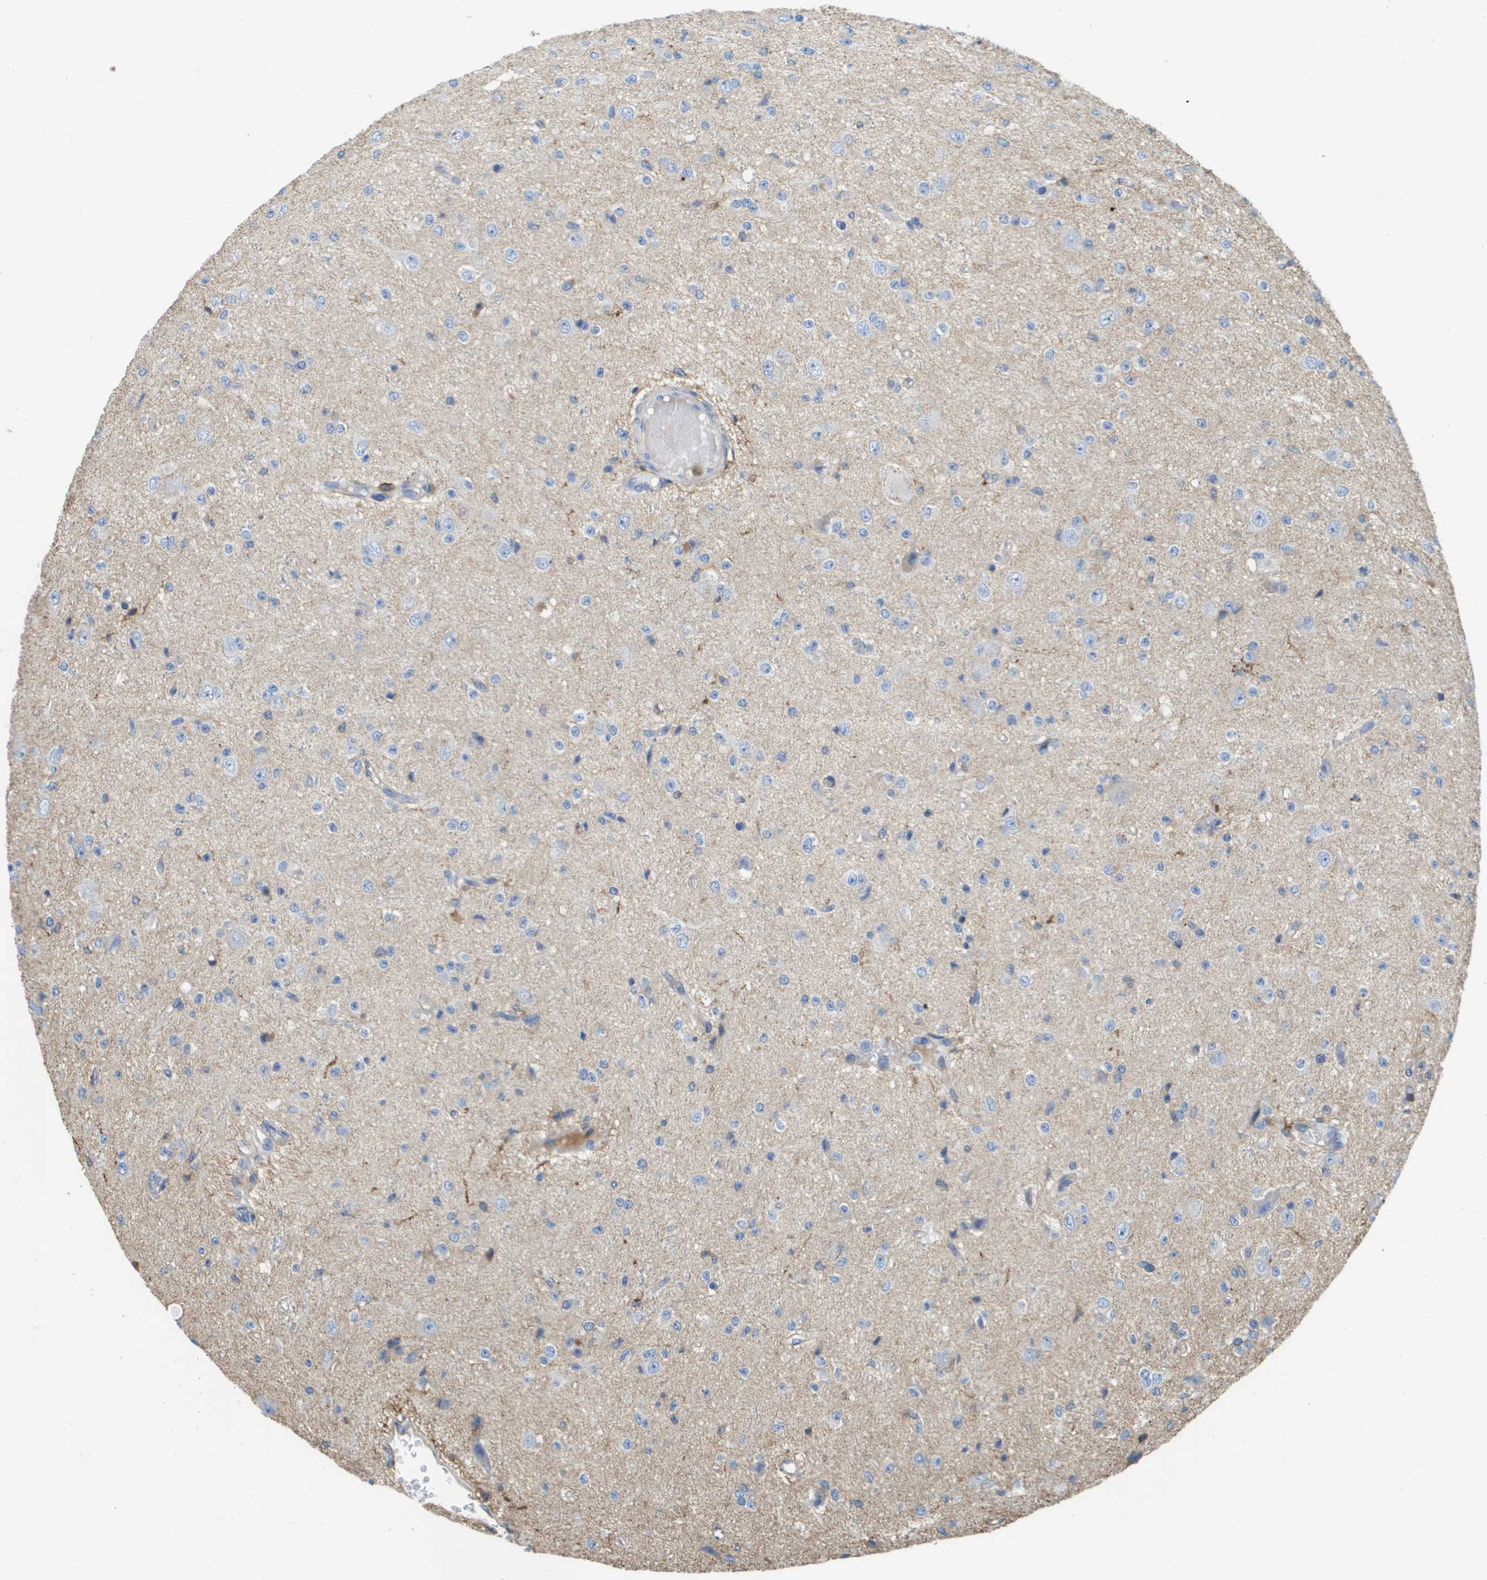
{"staining": {"intensity": "negative", "quantity": "none", "location": "none"}, "tissue": "glioma", "cell_type": "Tumor cells", "image_type": "cancer", "snomed": [{"axis": "morphology", "description": "Glioma, malignant, High grade"}, {"axis": "topography", "description": "pancreas cauda"}], "caption": "High magnification brightfield microscopy of glioma stained with DAB (3,3'-diaminobenzidine) (brown) and counterstained with hematoxylin (blue): tumor cells show no significant expression.", "gene": "PASK", "patient": {"sex": "male", "age": 60}}